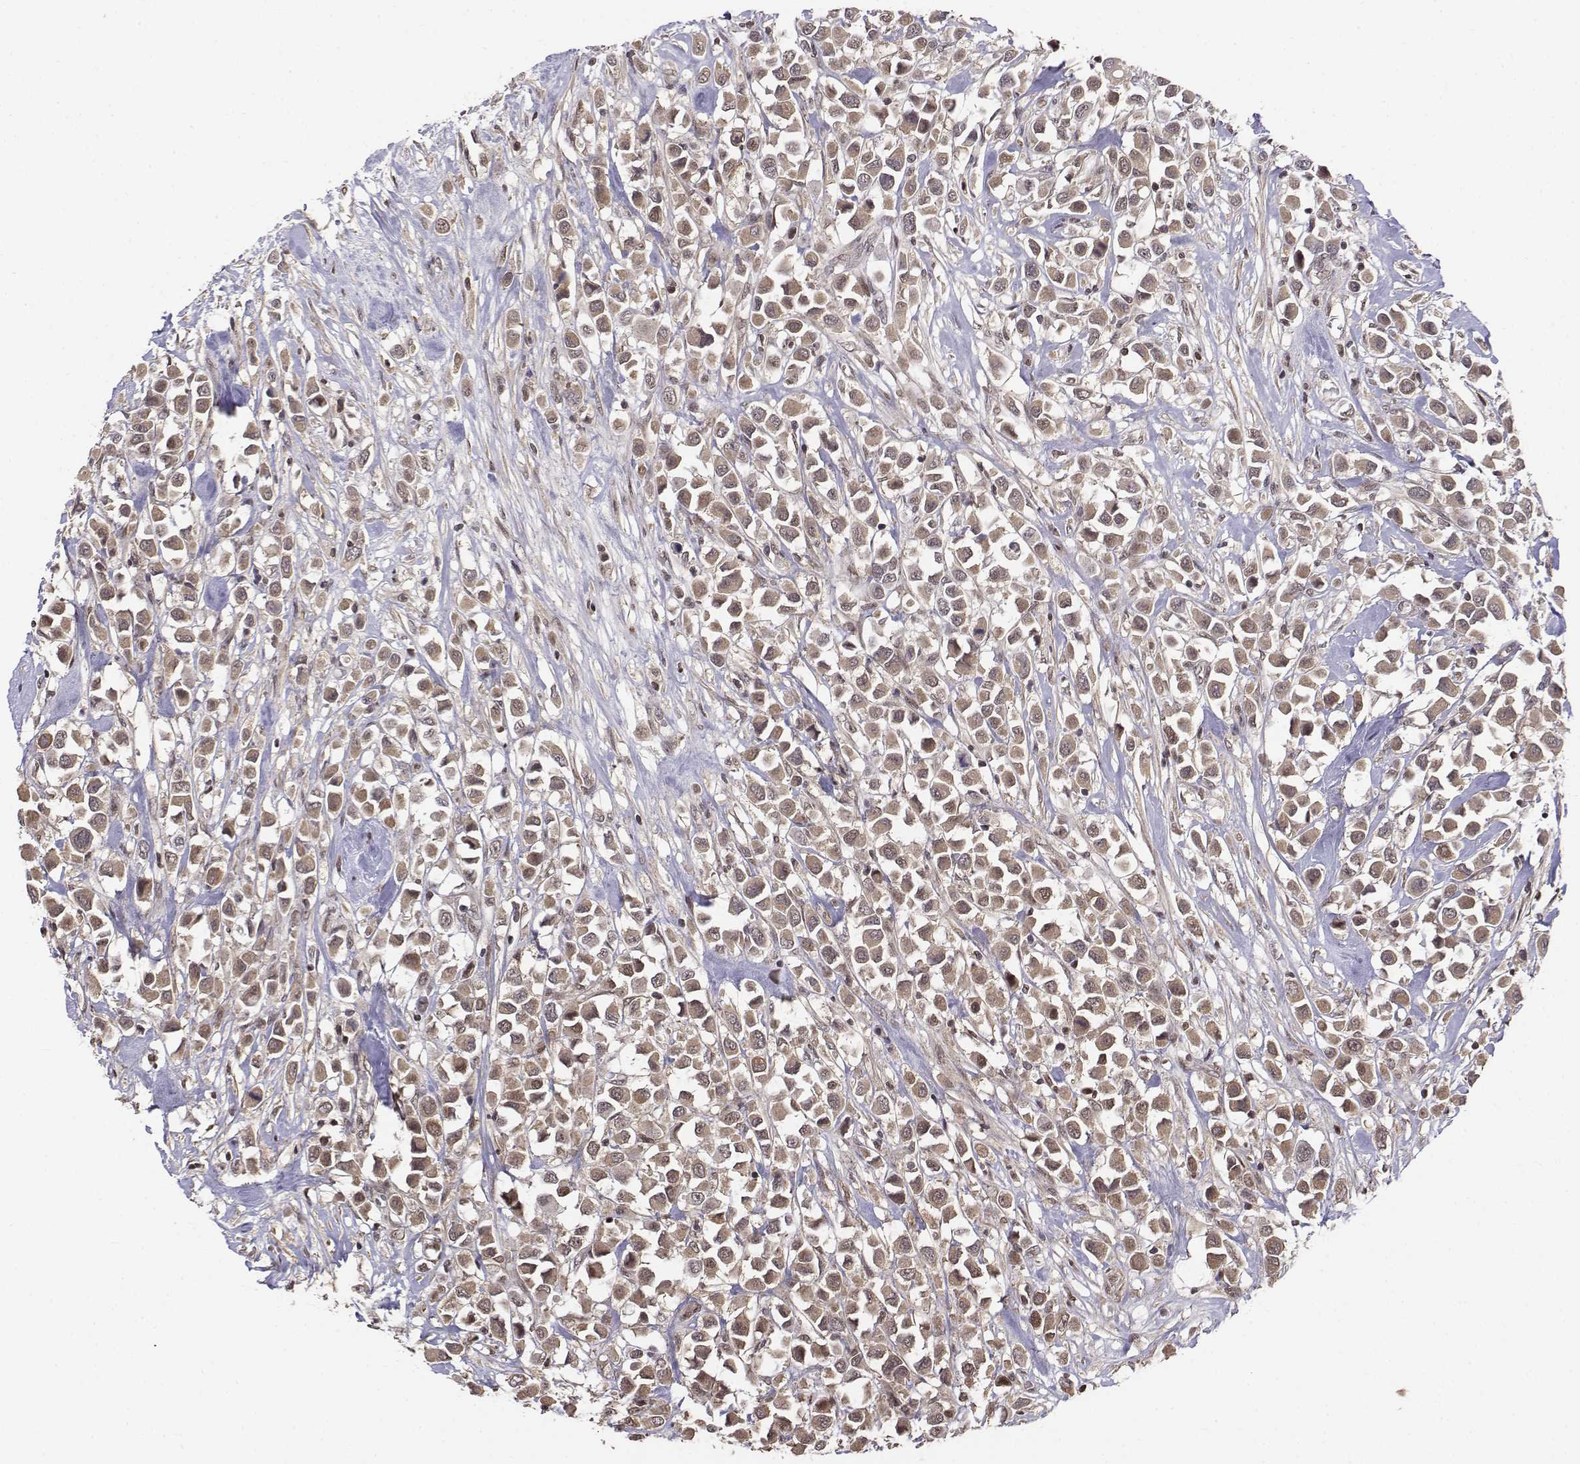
{"staining": {"intensity": "weak", "quantity": ">75%", "location": "cytoplasmic/membranous,nuclear"}, "tissue": "breast cancer", "cell_type": "Tumor cells", "image_type": "cancer", "snomed": [{"axis": "morphology", "description": "Duct carcinoma"}, {"axis": "topography", "description": "Breast"}], "caption": "Immunohistochemistry (IHC) histopathology image of breast intraductal carcinoma stained for a protein (brown), which displays low levels of weak cytoplasmic/membranous and nuclear staining in approximately >75% of tumor cells.", "gene": "ITGA7", "patient": {"sex": "female", "age": 61}}